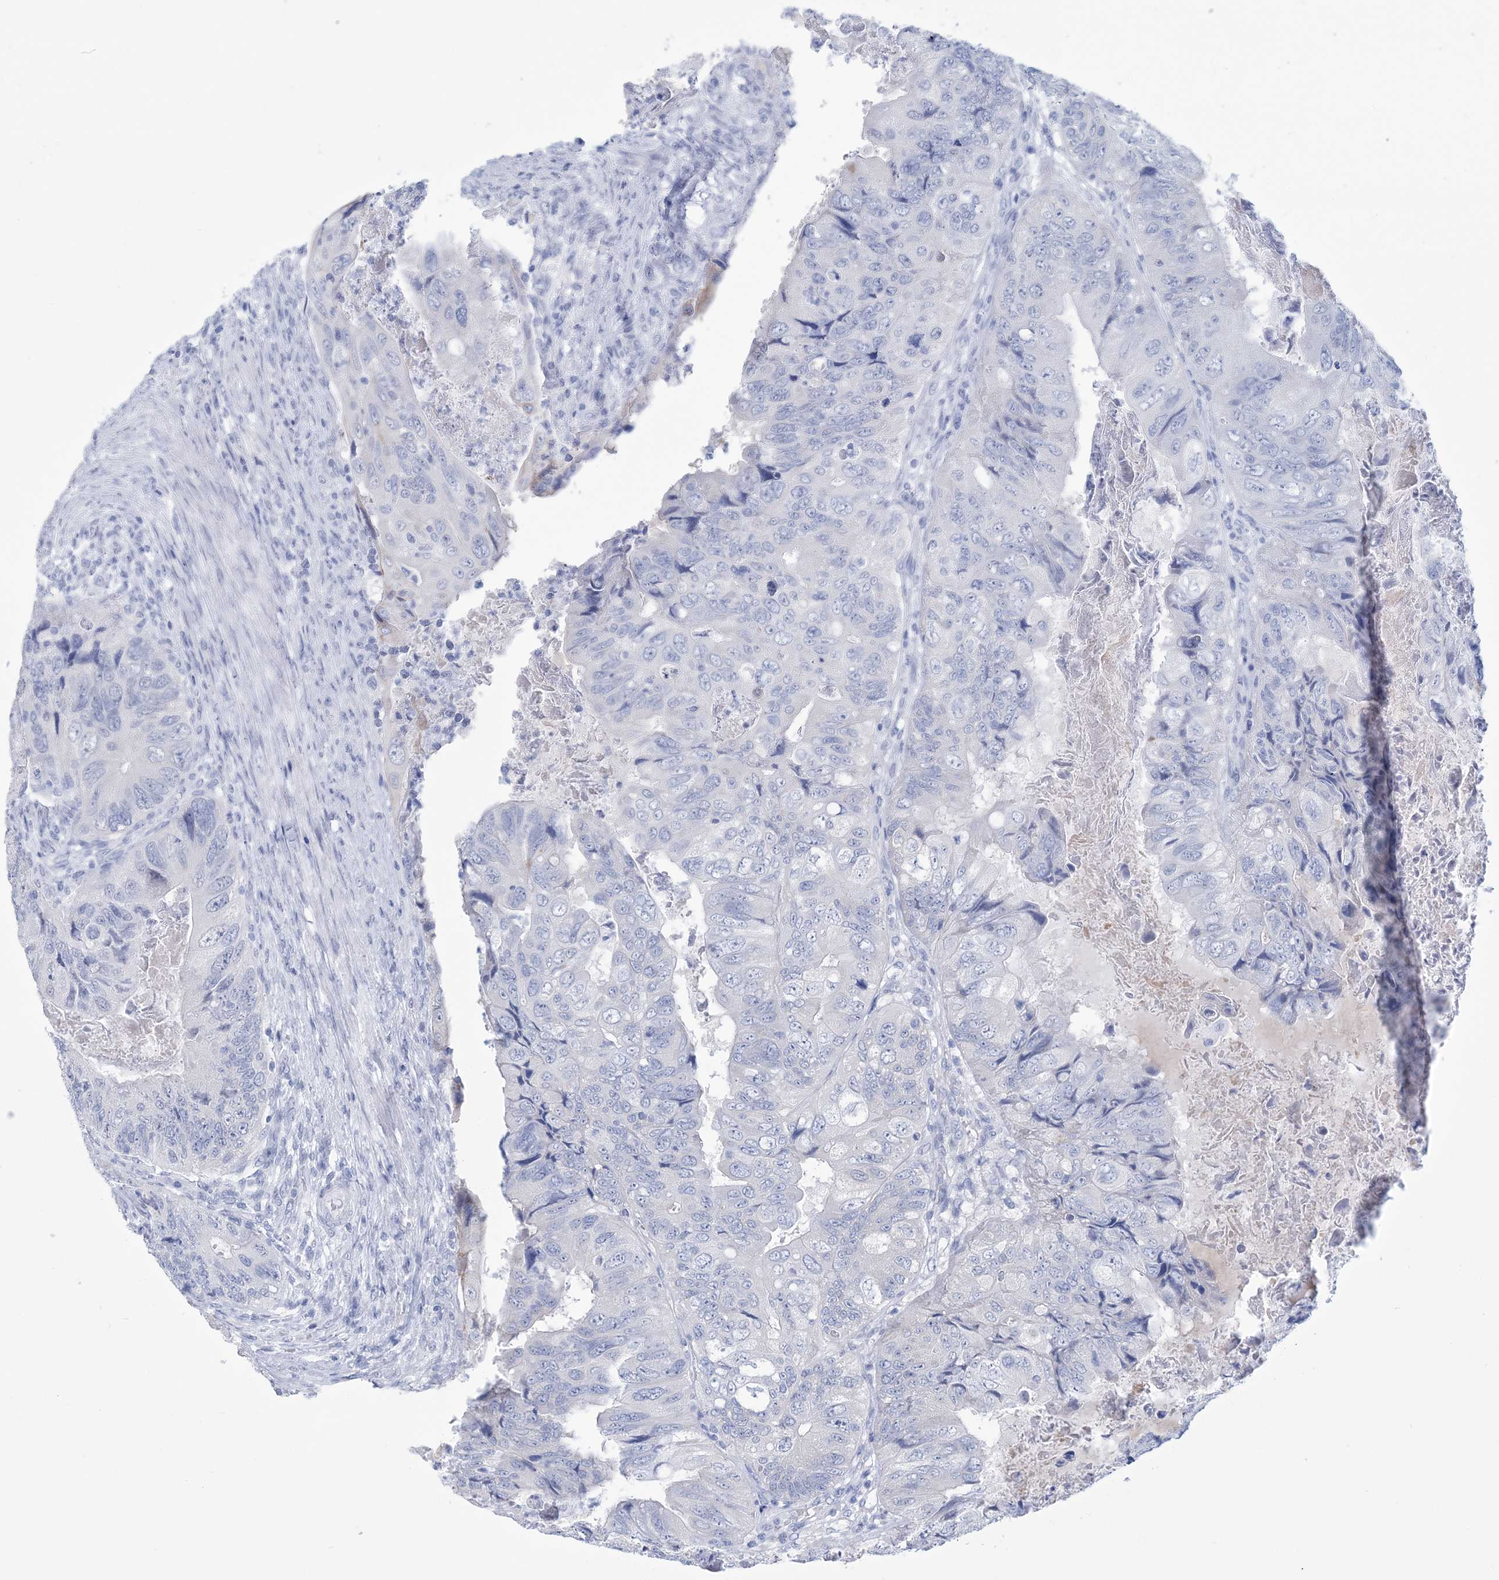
{"staining": {"intensity": "negative", "quantity": "none", "location": "none"}, "tissue": "colorectal cancer", "cell_type": "Tumor cells", "image_type": "cancer", "snomed": [{"axis": "morphology", "description": "Adenocarcinoma, NOS"}, {"axis": "topography", "description": "Rectum"}], "caption": "An image of human colorectal adenocarcinoma is negative for staining in tumor cells. Nuclei are stained in blue.", "gene": "DPCD", "patient": {"sex": "male", "age": 63}}